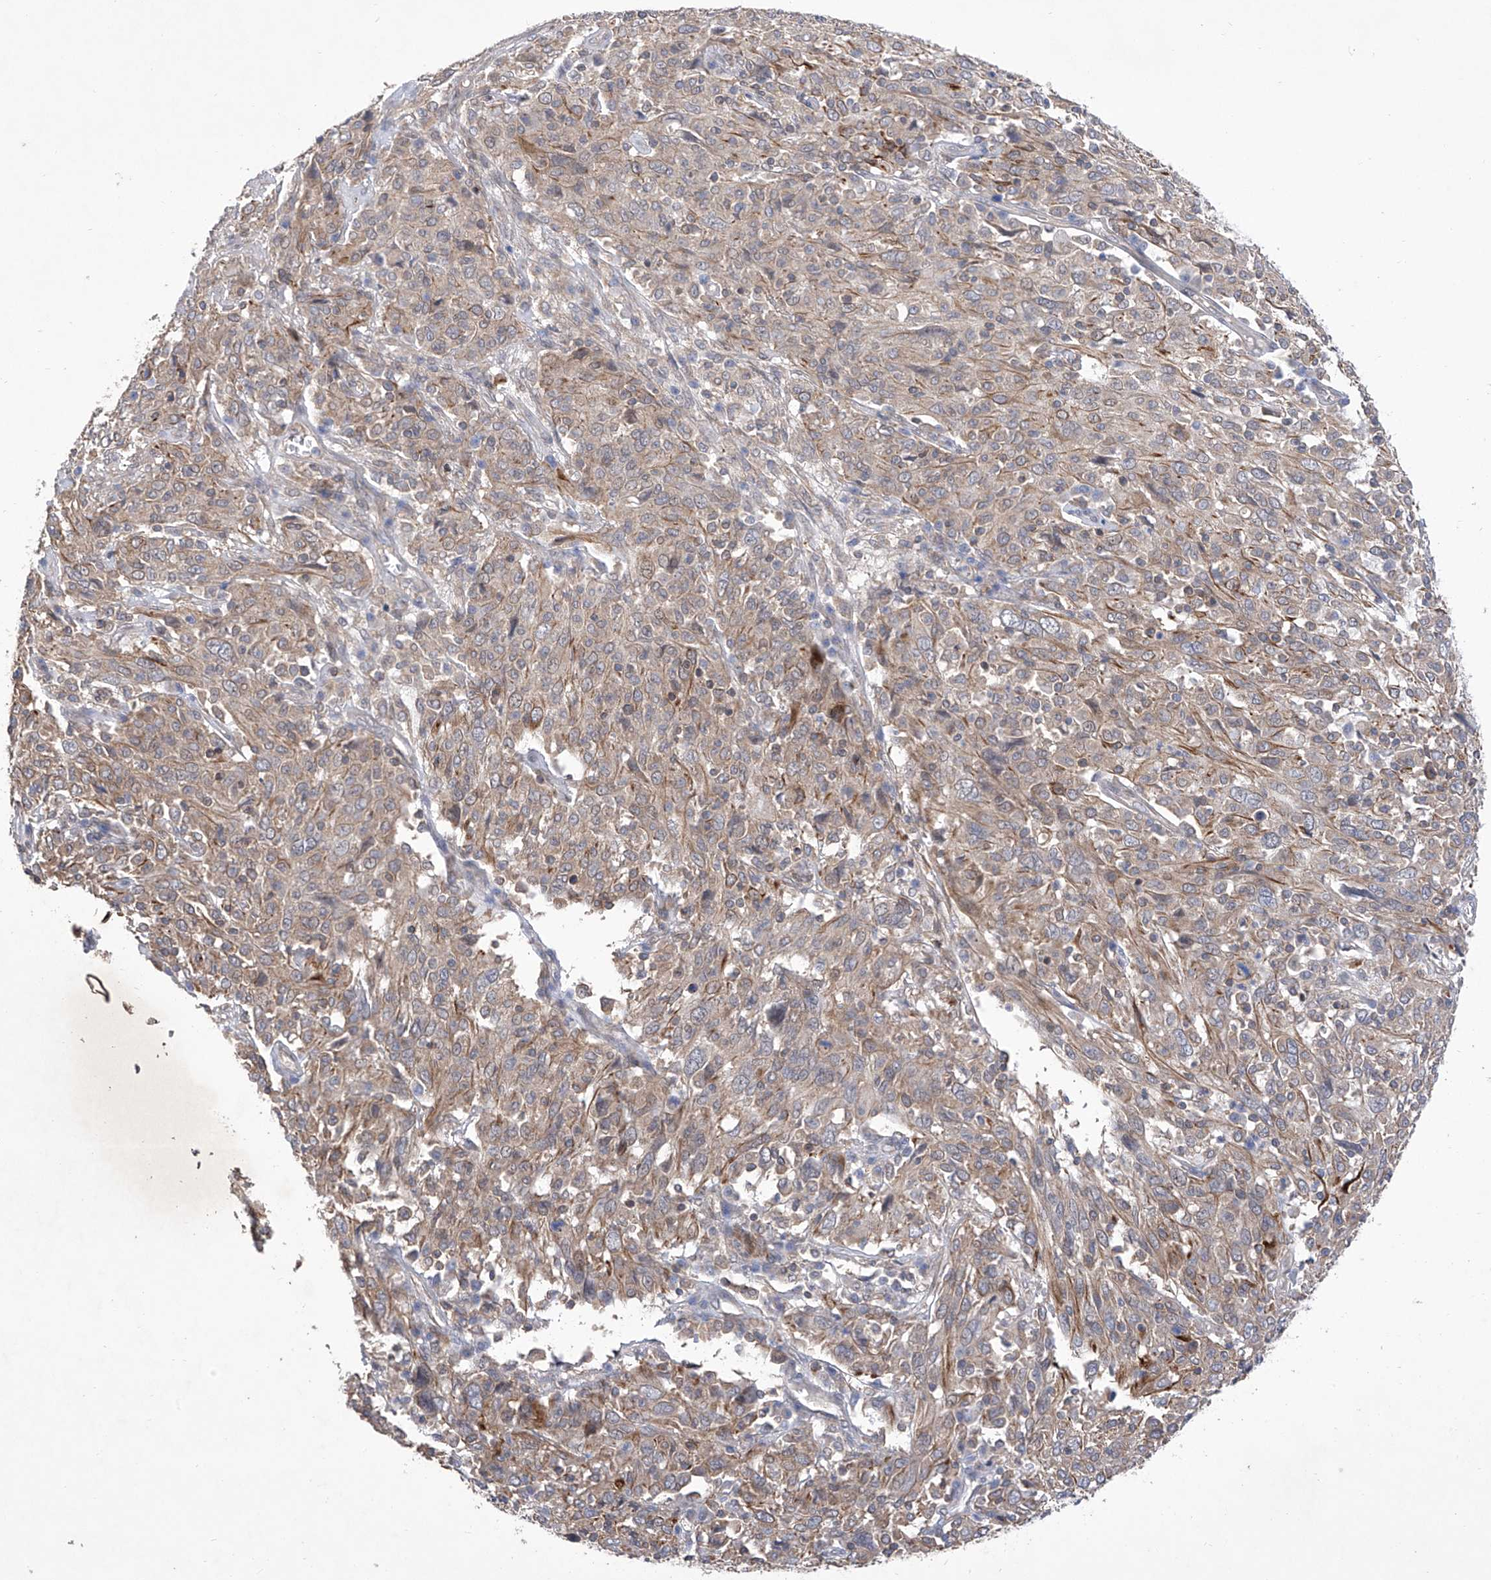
{"staining": {"intensity": "moderate", "quantity": "25%-75%", "location": "cytoplasmic/membranous"}, "tissue": "cervical cancer", "cell_type": "Tumor cells", "image_type": "cancer", "snomed": [{"axis": "morphology", "description": "Squamous cell carcinoma, NOS"}, {"axis": "topography", "description": "Cervix"}], "caption": "Tumor cells reveal moderate cytoplasmic/membranous expression in about 25%-75% of cells in squamous cell carcinoma (cervical).", "gene": "KIFC2", "patient": {"sex": "female", "age": 46}}